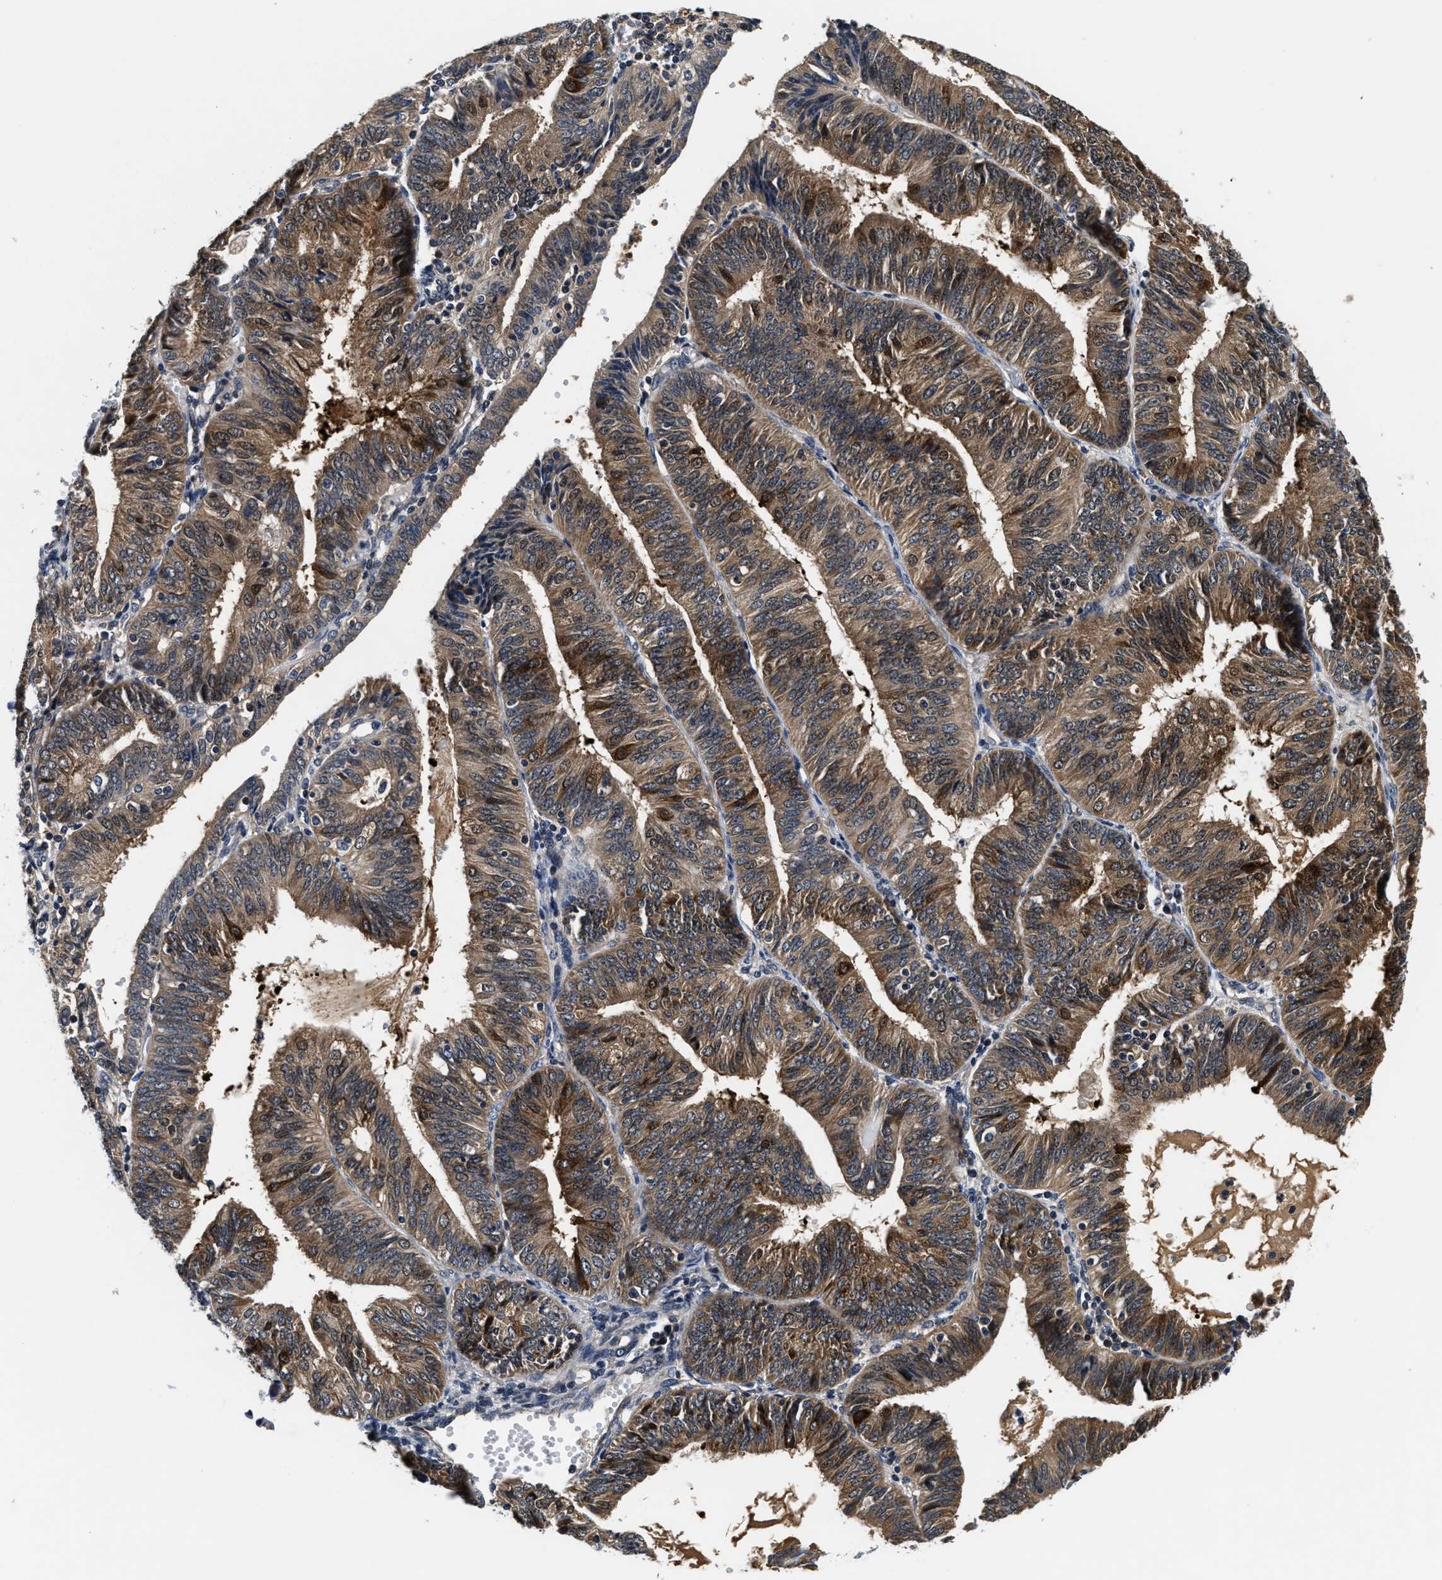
{"staining": {"intensity": "moderate", "quantity": ">75%", "location": "cytoplasmic/membranous"}, "tissue": "endometrial cancer", "cell_type": "Tumor cells", "image_type": "cancer", "snomed": [{"axis": "morphology", "description": "Adenocarcinoma, NOS"}, {"axis": "topography", "description": "Endometrium"}], "caption": "DAB (3,3'-diaminobenzidine) immunohistochemical staining of adenocarcinoma (endometrial) demonstrates moderate cytoplasmic/membranous protein staining in approximately >75% of tumor cells. (Brightfield microscopy of DAB IHC at high magnification).", "gene": "PHPT1", "patient": {"sex": "female", "age": 58}}